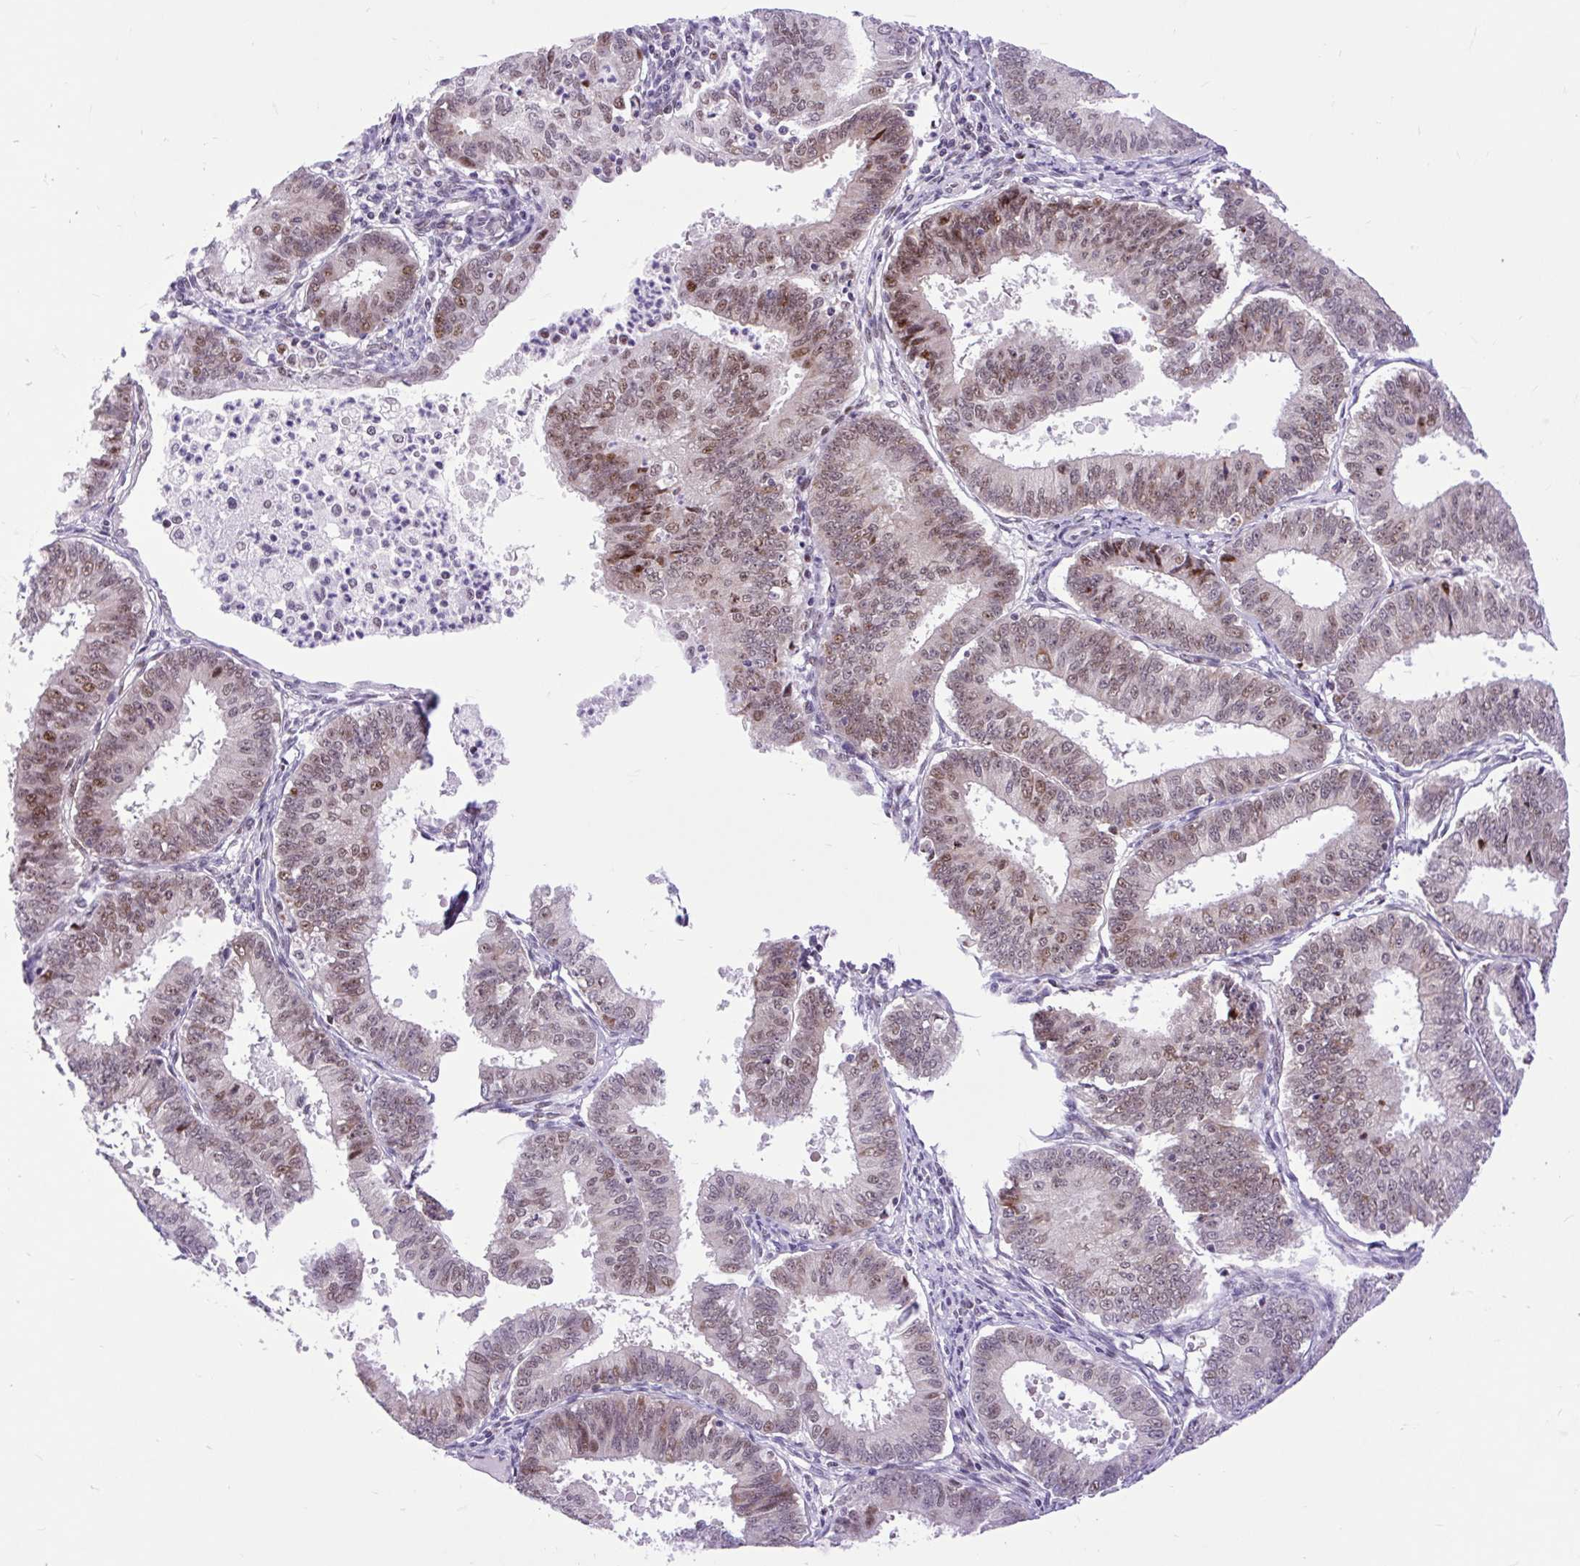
{"staining": {"intensity": "moderate", "quantity": ">75%", "location": "nuclear"}, "tissue": "endometrial cancer", "cell_type": "Tumor cells", "image_type": "cancer", "snomed": [{"axis": "morphology", "description": "Adenocarcinoma, NOS"}, {"axis": "topography", "description": "Endometrium"}], "caption": "Endometrial cancer stained with immunohistochemistry (IHC) demonstrates moderate nuclear positivity in about >75% of tumor cells. The protein of interest is stained brown, and the nuclei are stained in blue (DAB IHC with brightfield microscopy, high magnification).", "gene": "CLK2", "patient": {"sex": "female", "age": 73}}